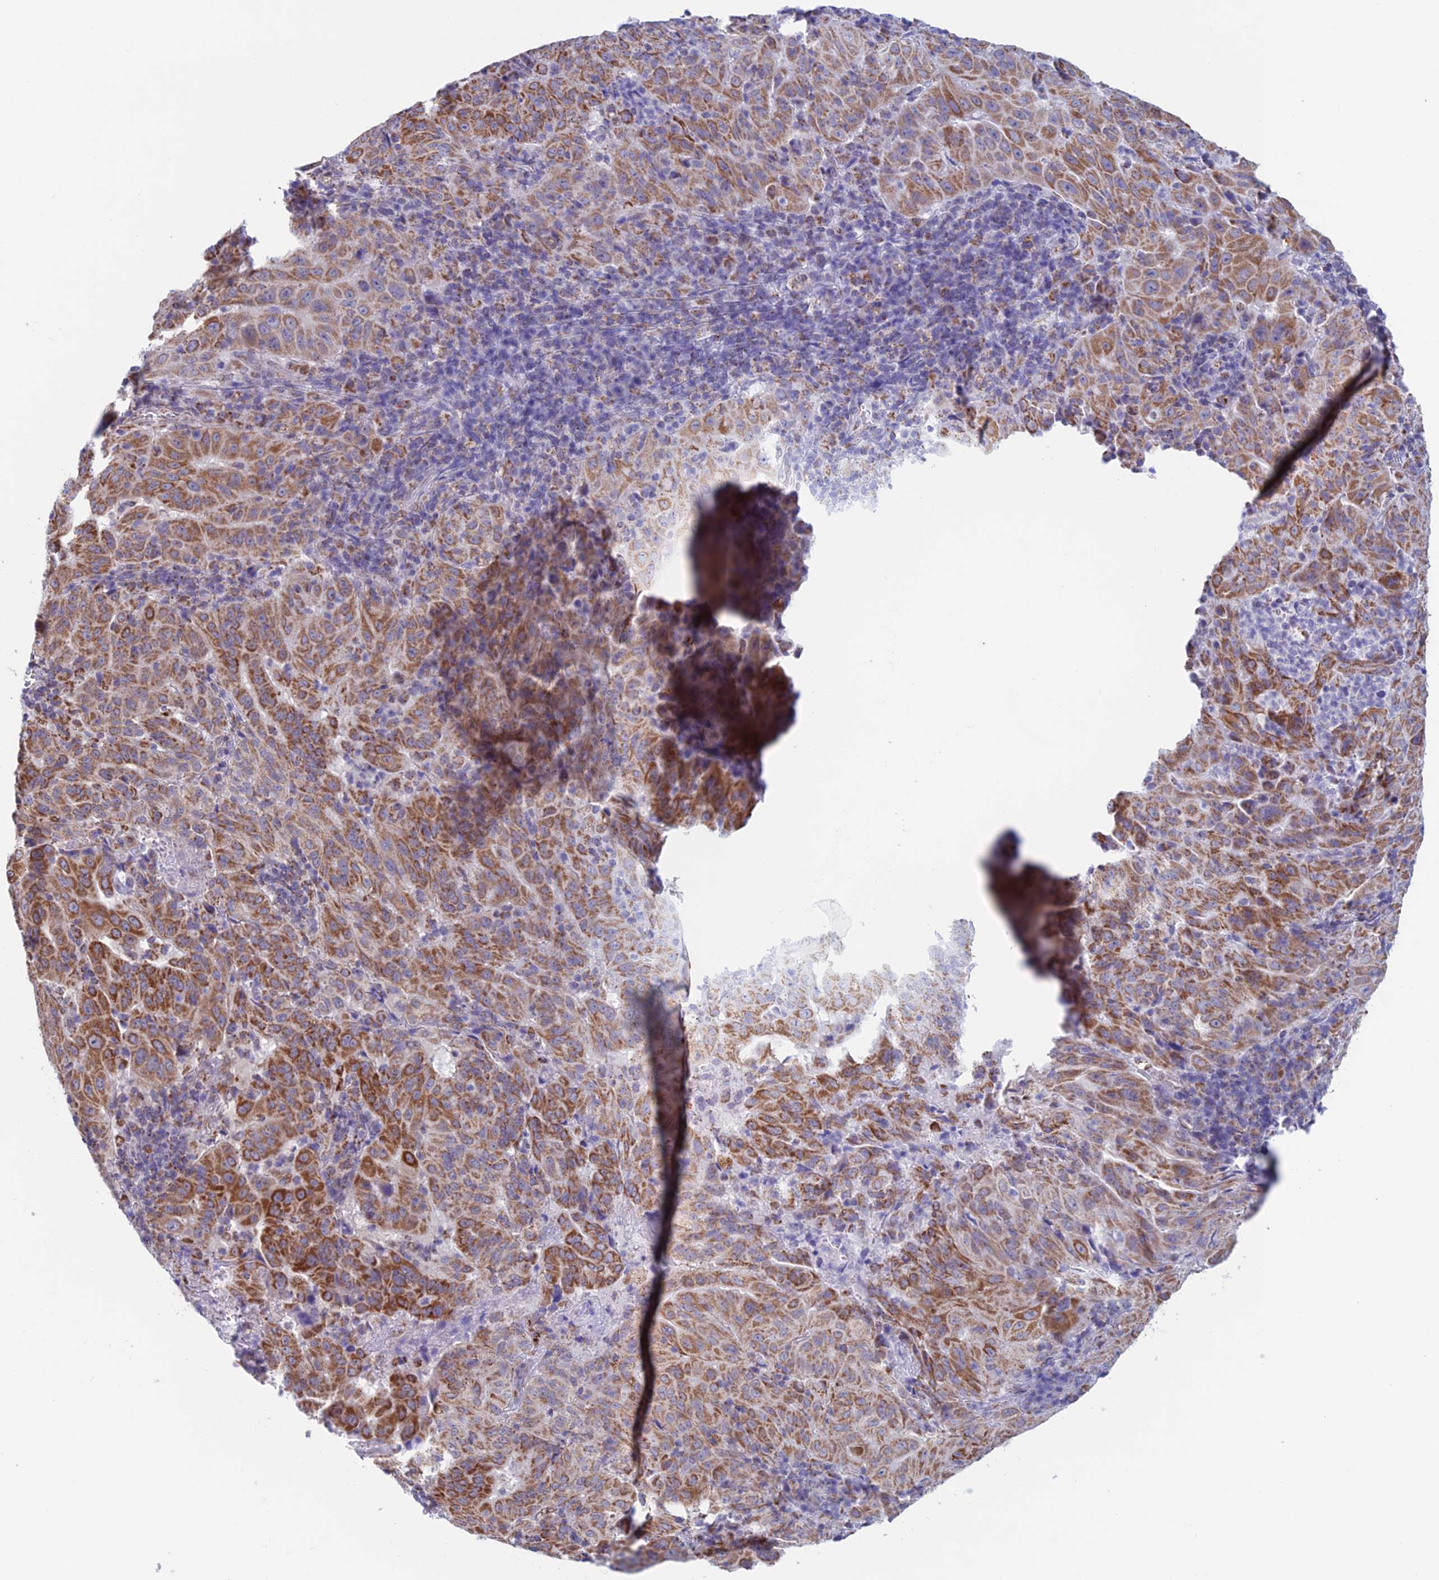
{"staining": {"intensity": "moderate", "quantity": ">75%", "location": "cytoplasmic/membranous"}, "tissue": "pancreatic cancer", "cell_type": "Tumor cells", "image_type": "cancer", "snomed": [{"axis": "morphology", "description": "Adenocarcinoma, NOS"}, {"axis": "topography", "description": "Pancreas"}], "caption": "Adenocarcinoma (pancreatic) stained with a protein marker displays moderate staining in tumor cells.", "gene": "ZNG1B", "patient": {"sex": "male", "age": 63}}